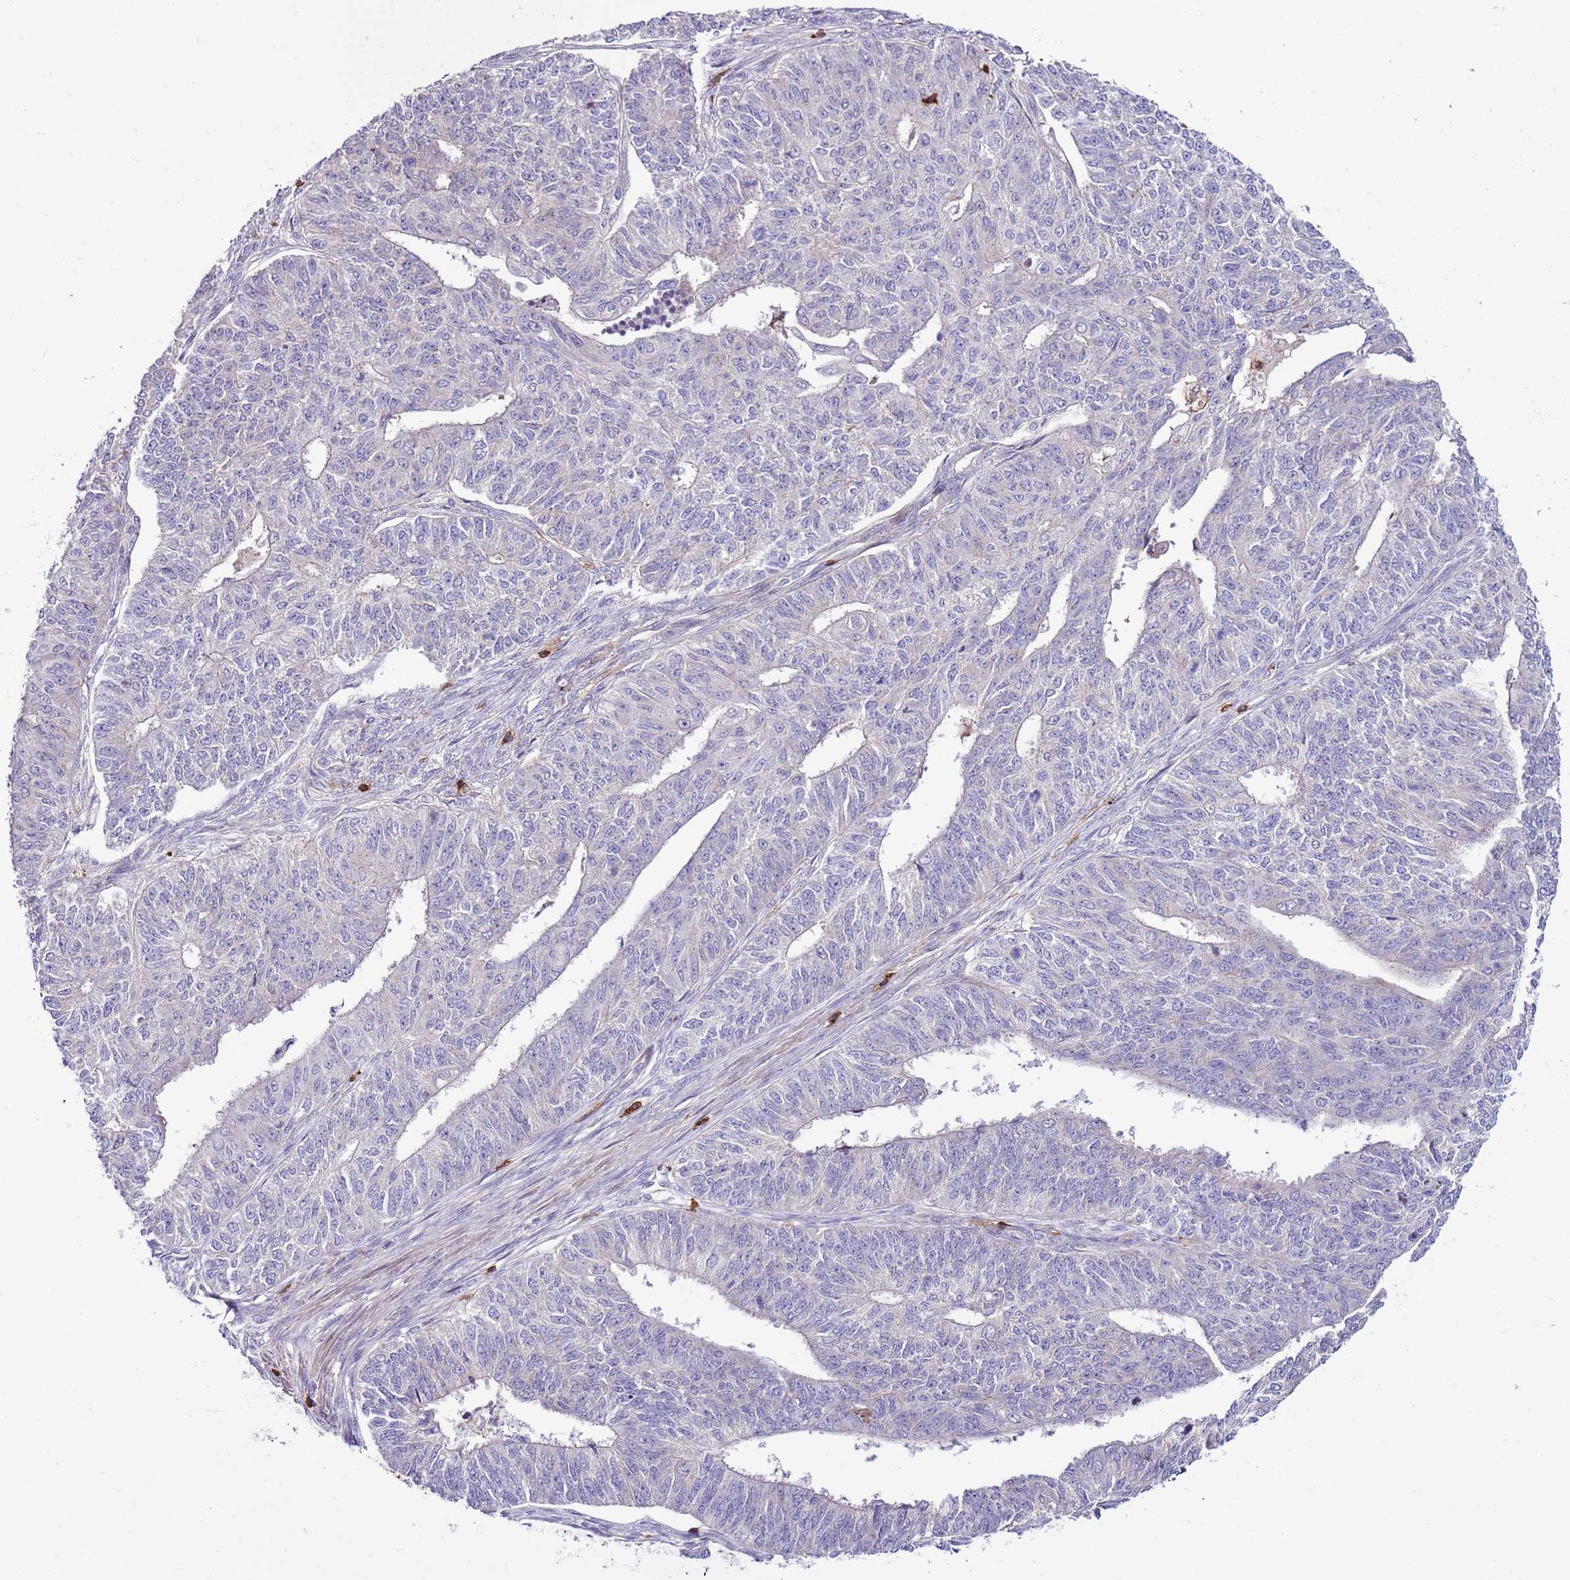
{"staining": {"intensity": "negative", "quantity": "none", "location": "none"}, "tissue": "endometrial cancer", "cell_type": "Tumor cells", "image_type": "cancer", "snomed": [{"axis": "morphology", "description": "Adenocarcinoma, NOS"}, {"axis": "topography", "description": "Endometrium"}], "caption": "Endometrial cancer was stained to show a protein in brown. There is no significant positivity in tumor cells.", "gene": "ZSWIM1", "patient": {"sex": "female", "age": 32}}